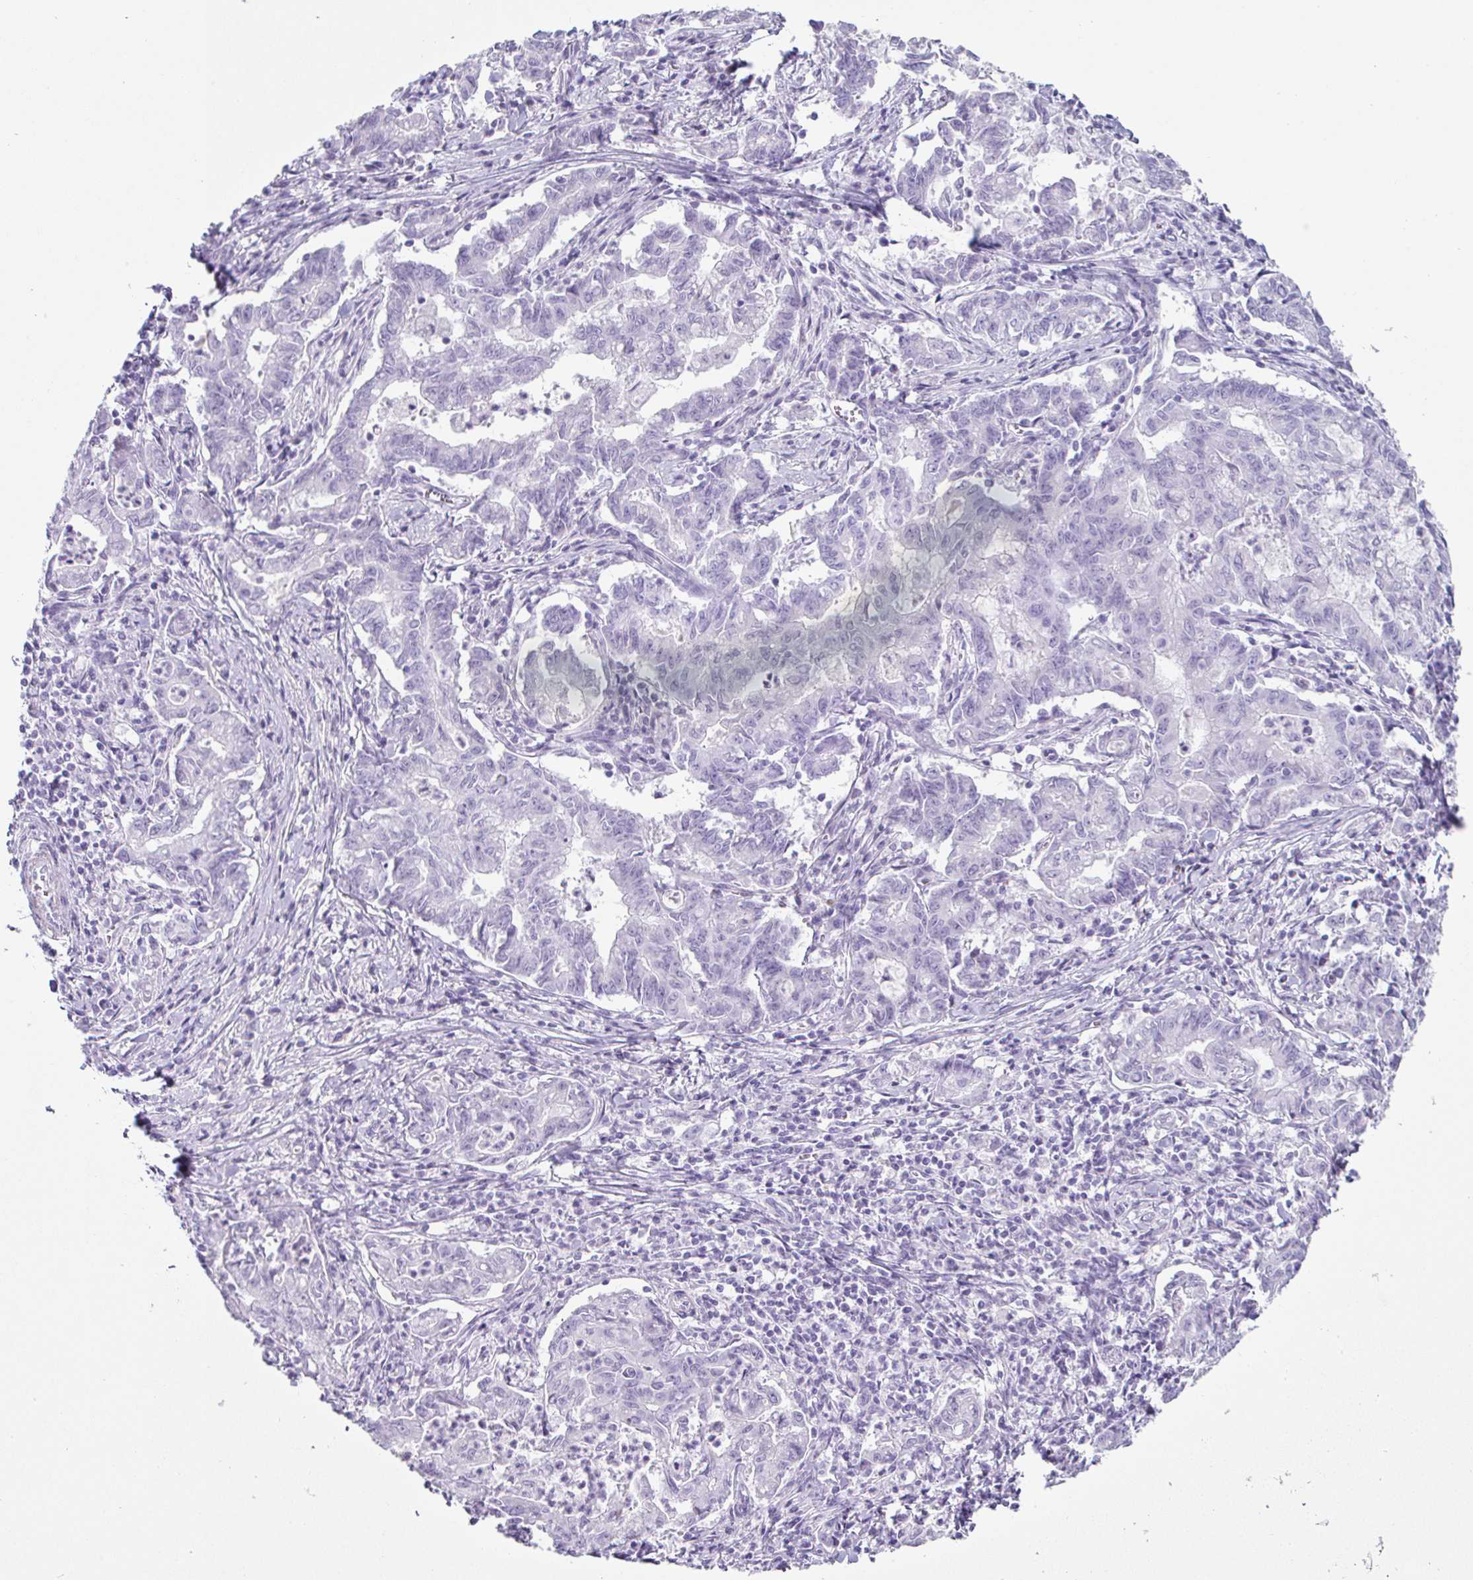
{"staining": {"intensity": "negative", "quantity": "none", "location": "none"}, "tissue": "stomach cancer", "cell_type": "Tumor cells", "image_type": "cancer", "snomed": [{"axis": "morphology", "description": "Adenocarcinoma, NOS"}, {"axis": "topography", "description": "Stomach, upper"}], "caption": "Immunohistochemical staining of stomach cancer shows no significant positivity in tumor cells. (DAB (3,3'-diaminobenzidine) immunohistochemistry visualized using brightfield microscopy, high magnification).", "gene": "CREG2", "patient": {"sex": "female", "age": 79}}